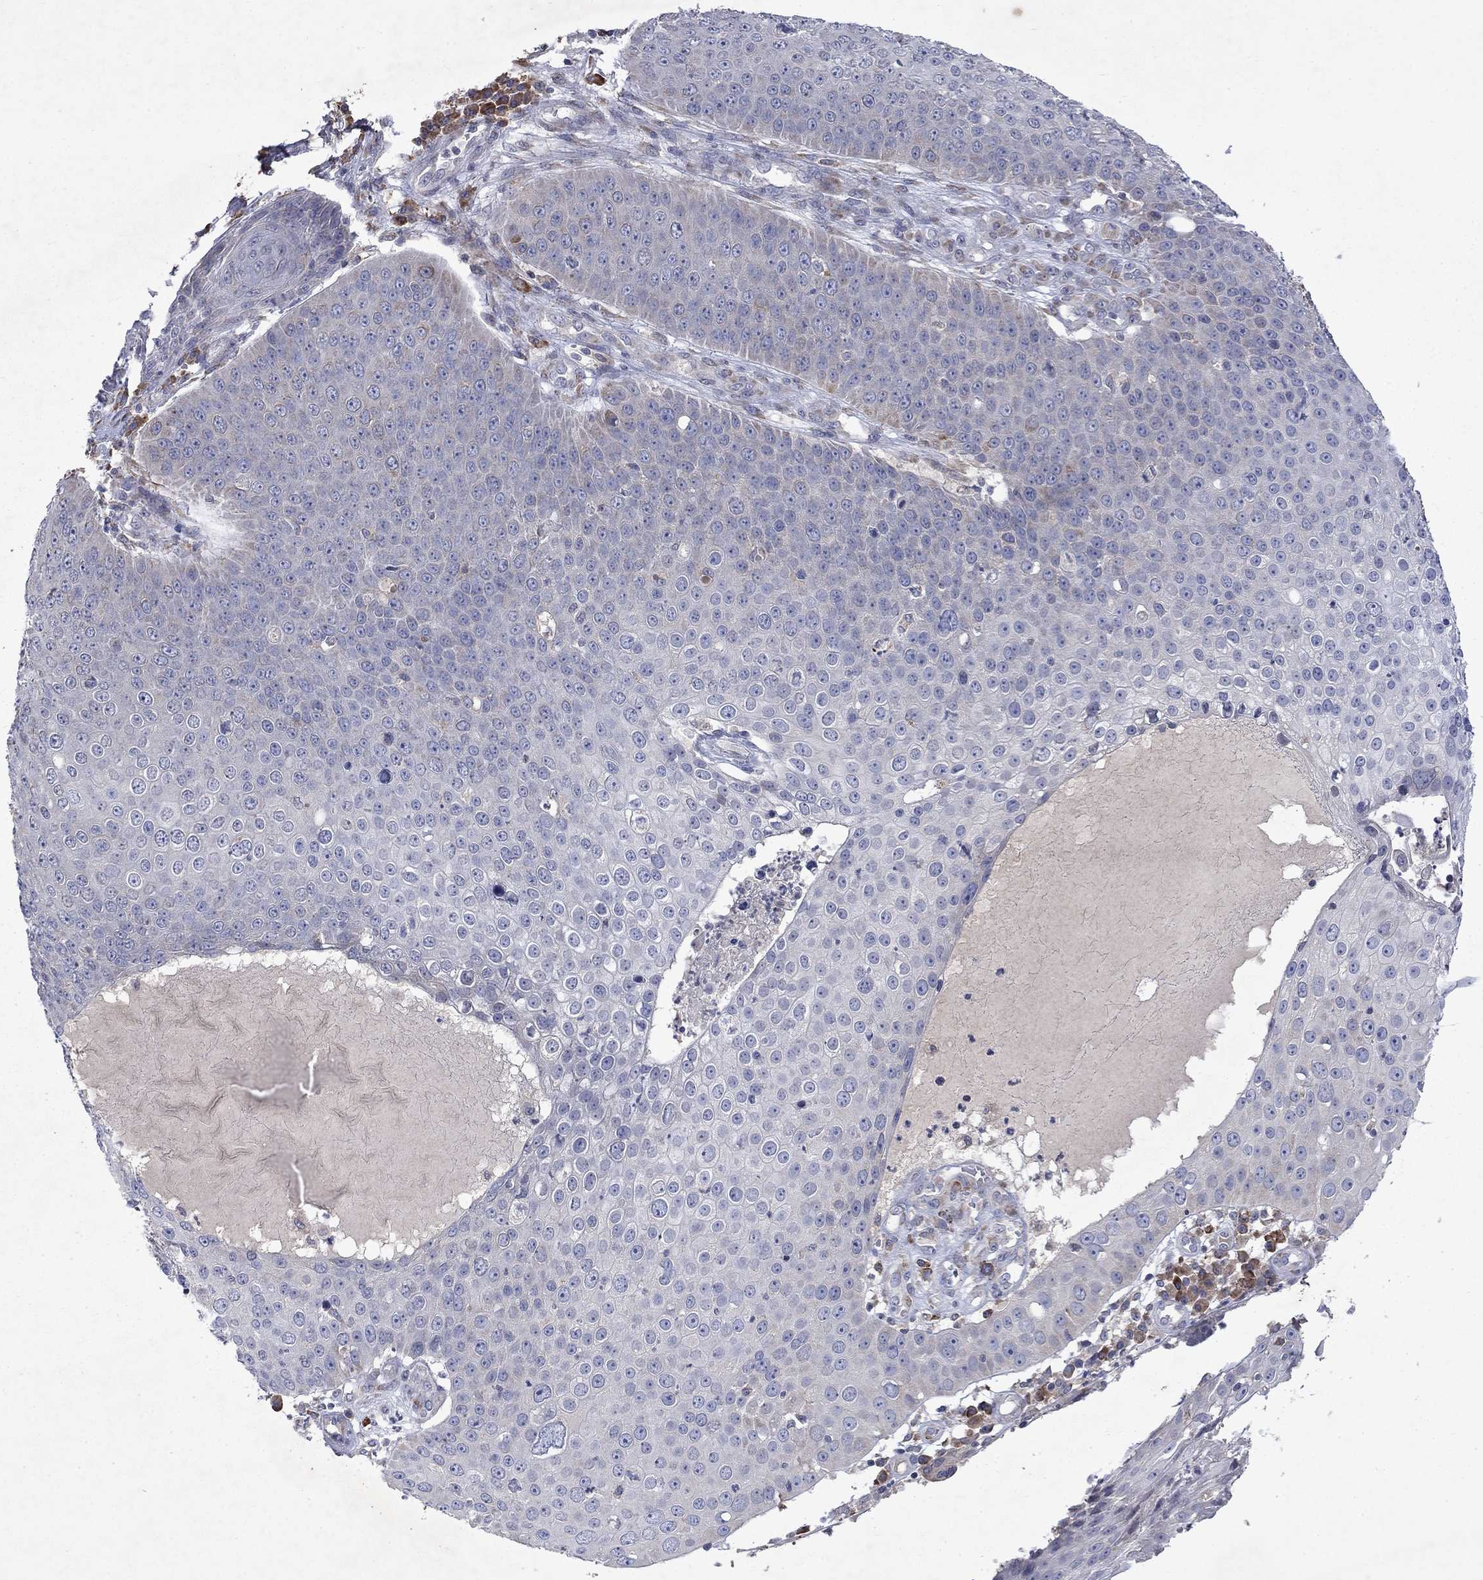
{"staining": {"intensity": "negative", "quantity": "none", "location": "none"}, "tissue": "skin cancer", "cell_type": "Tumor cells", "image_type": "cancer", "snomed": [{"axis": "morphology", "description": "Squamous cell carcinoma, NOS"}, {"axis": "topography", "description": "Skin"}], "caption": "The image exhibits no staining of tumor cells in skin cancer (squamous cell carcinoma). (Brightfield microscopy of DAB (3,3'-diaminobenzidine) immunohistochemistry at high magnification).", "gene": "TMEM97", "patient": {"sex": "male", "age": 71}}